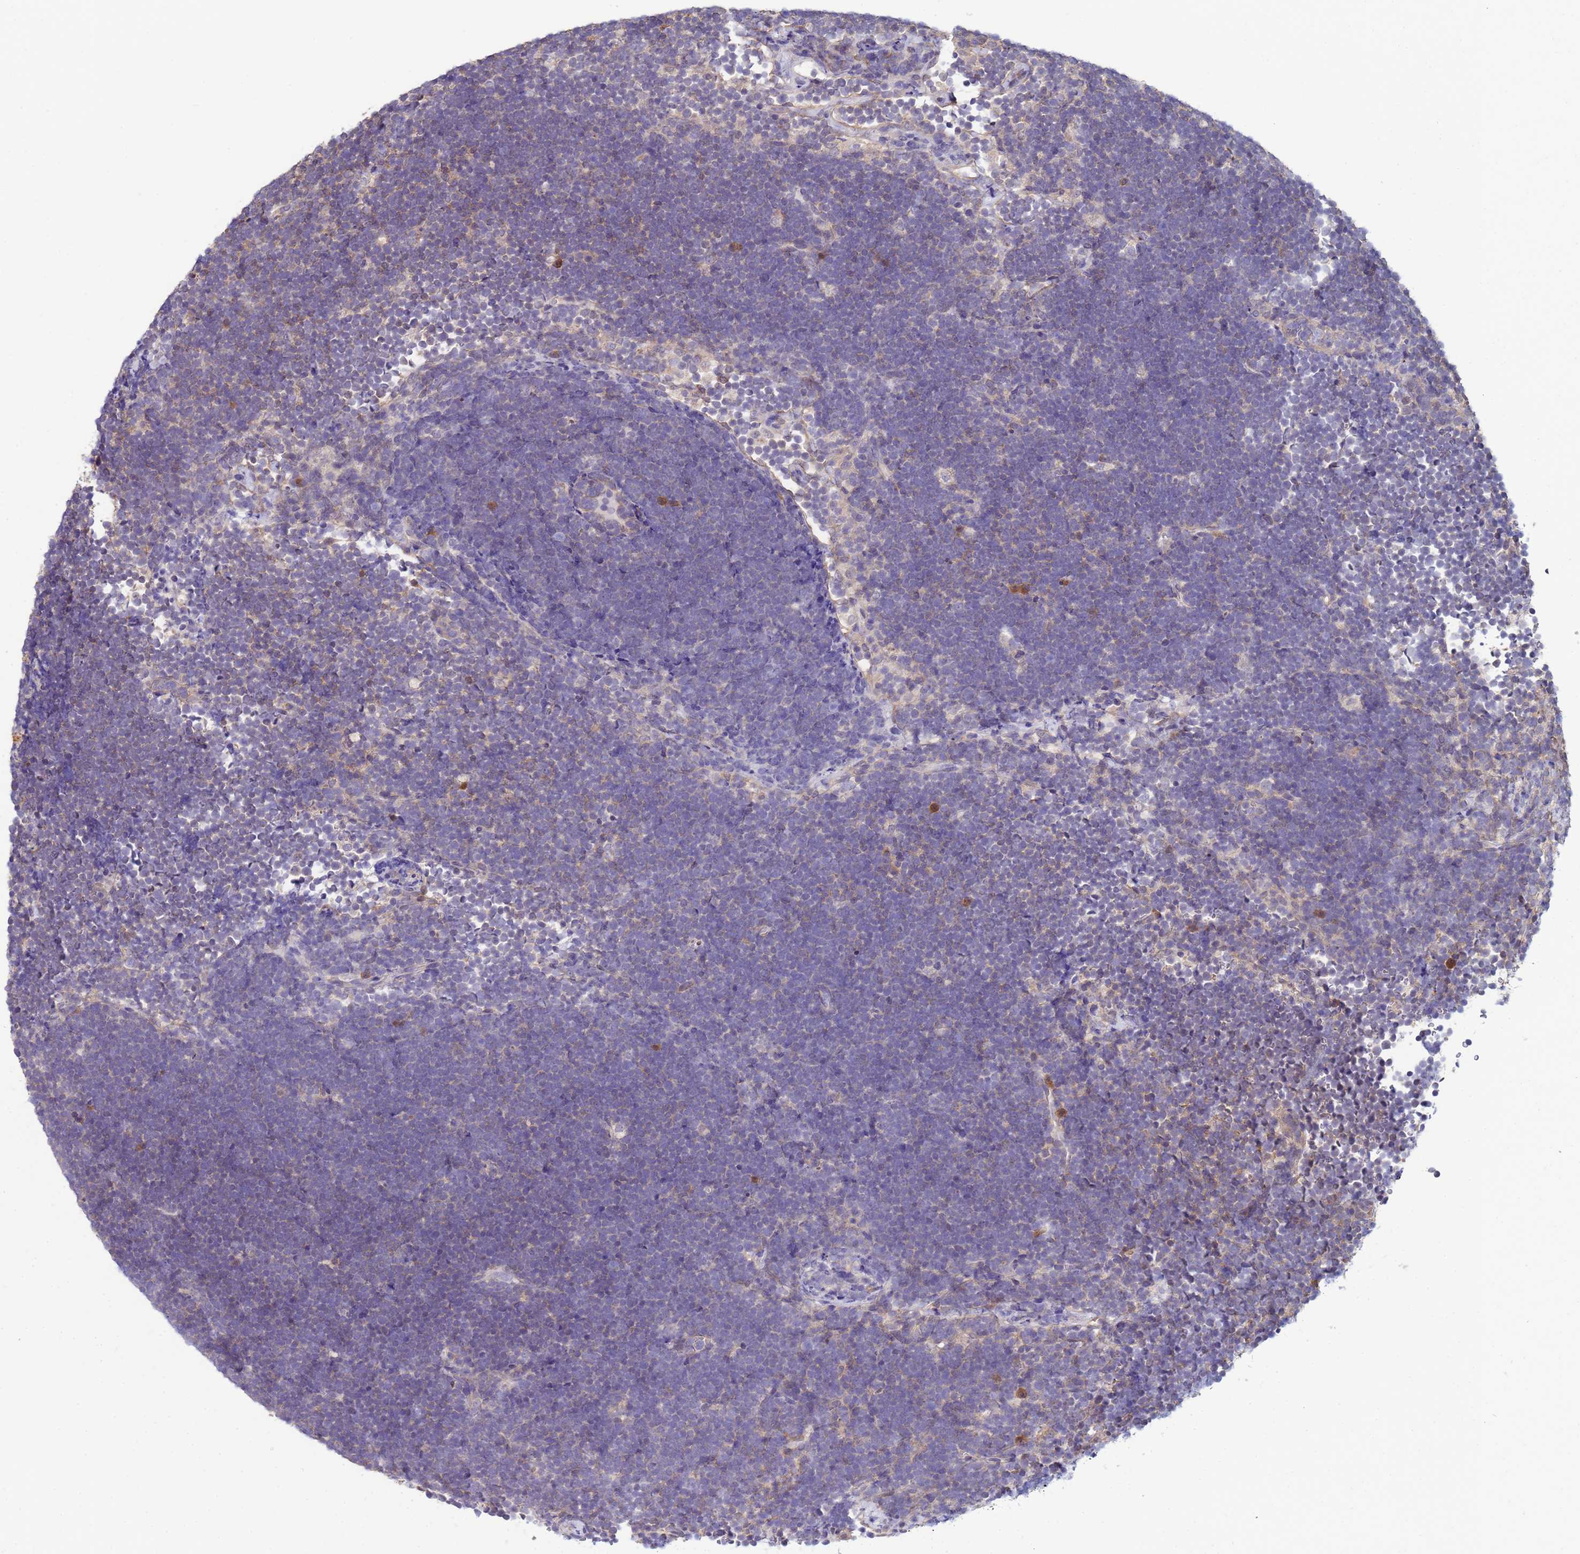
{"staining": {"intensity": "negative", "quantity": "none", "location": "none"}, "tissue": "lymphoma", "cell_type": "Tumor cells", "image_type": "cancer", "snomed": [{"axis": "morphology", "description": "Malignant lymphoma, non-Hodgkin's type, High grade"}, {"axis": "topography", "description": "Lymph node"}], "caption": "Immunohistochemical staining of lymphoma exhibits no significant staining in tumor cells.", "gene": "NAXE", "patient": {"sex": "male", "age": 13}}